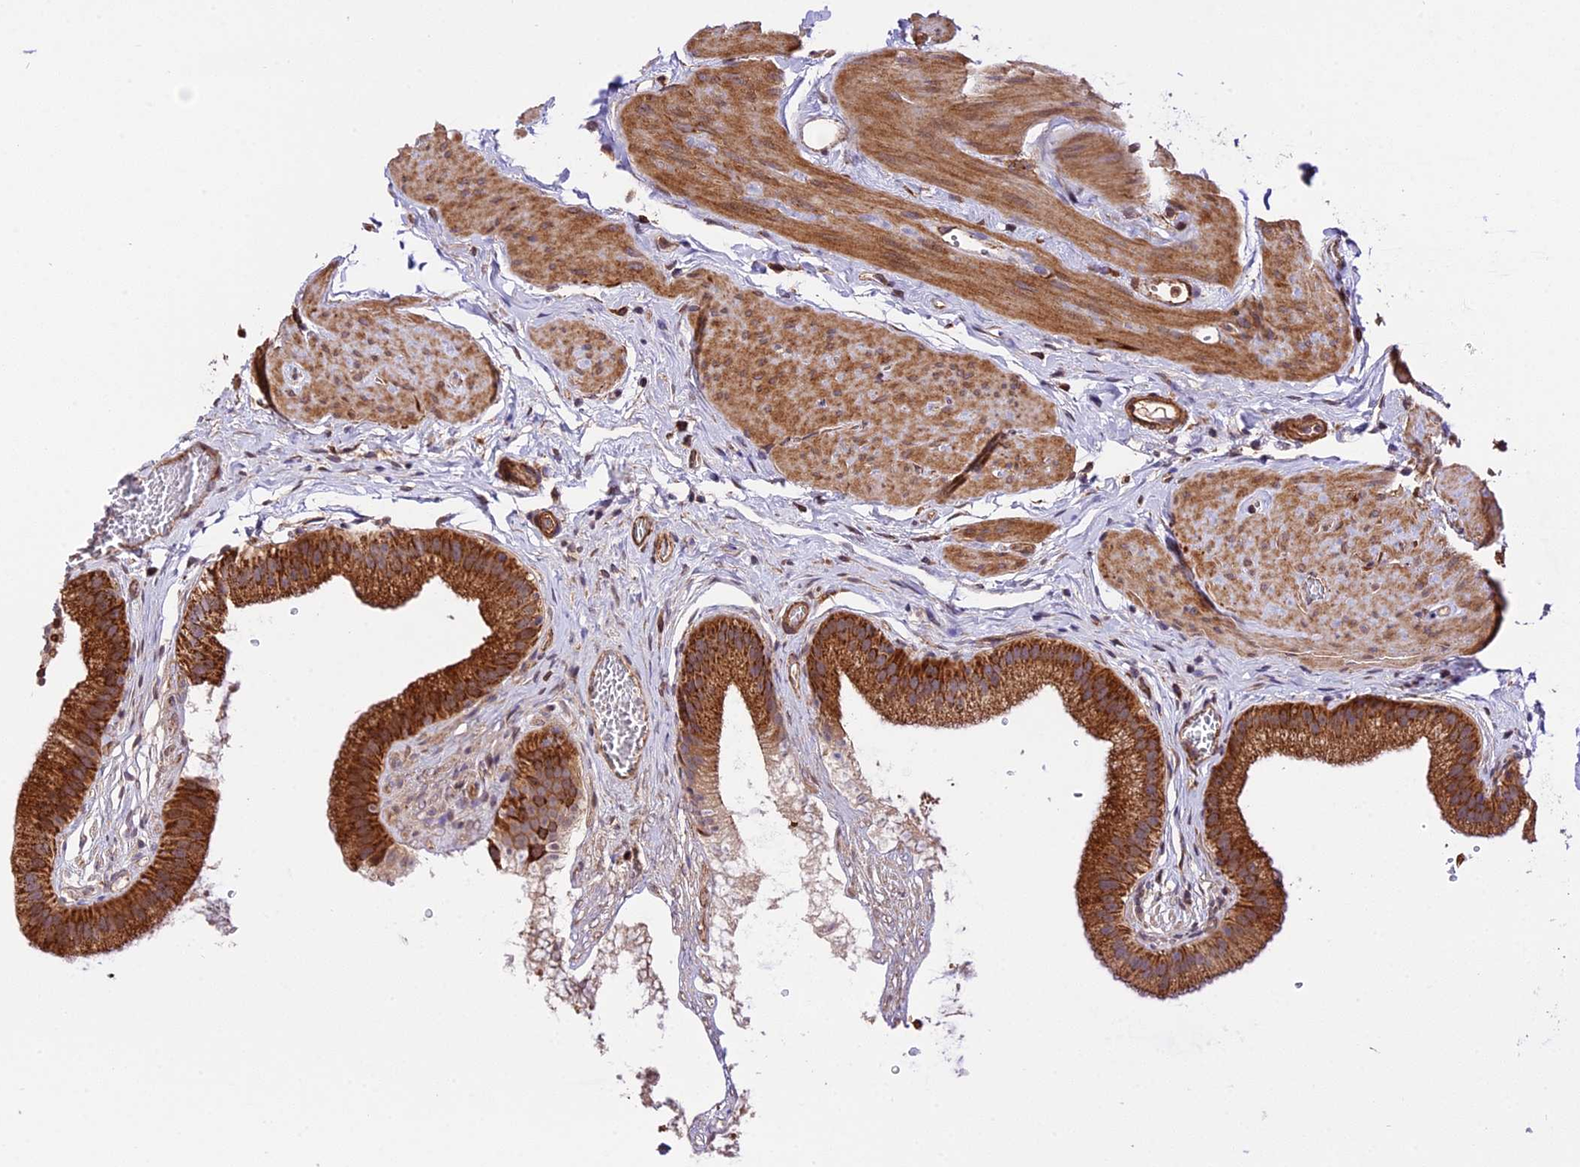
{"staining": {"intensity": "strong", "quantity": ">75%", "location": "cytoplasmic/membranous"}, "tissue": "gallbladder", "cell_type": "Glandular cells", "image_type": "normal", "snomed": [{"axis": "morphology", "description": "Normal tissue, NOS"}, {"axis": "topography", "description": "Gallbladder"}], "caption": "This is a histology image of IHC staining of benign gallbladder, which shows strong staining in the cytoplasmic/membranous of glandular cells.", "gene": "HERPUD1", "patient": {"sex": "female", "age": 54}}